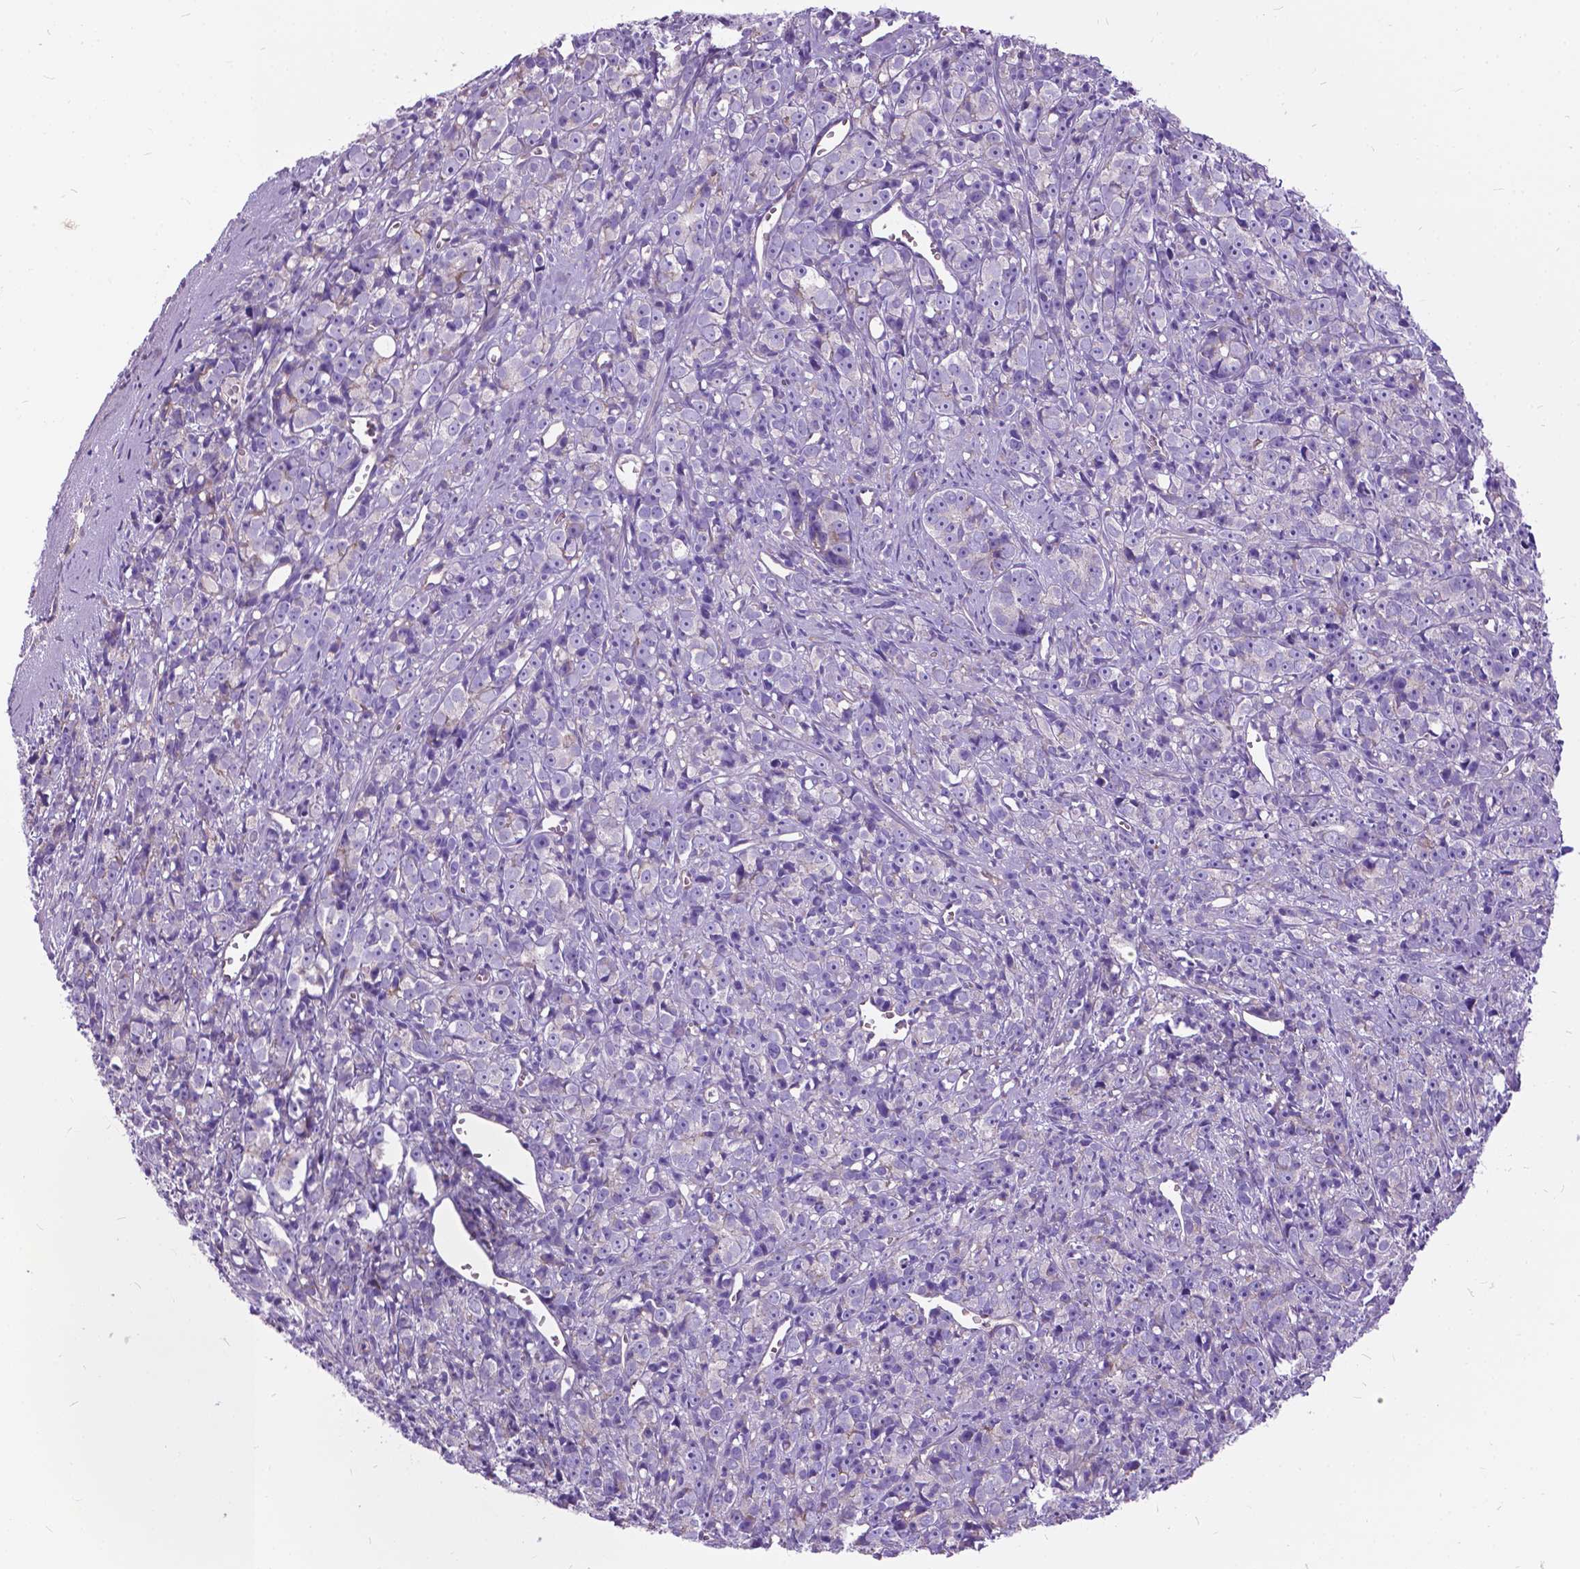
{"staining": {"intensity": "negative", "quantity": "none", "location": "none"}, "tissue": "prostate cancer", "cell_type": "Tumor cells", "image_type": "cancer", "snomed": [{"axis": "morphology", "description": "Adenocarcinoma, High grade"}, {"axis": "topography", "description": "Prostate"}], "caption": "This is a histopathology image of immunohistochemistry staining of high-grade adenocarcinoma (prostate), which shows no expression in tumor cells. (Immunohistochemistry (ihc), brightfield microscopy, high magnification).", "gene": "FLT4", "patient": {"sex": "male", "age": 77}}